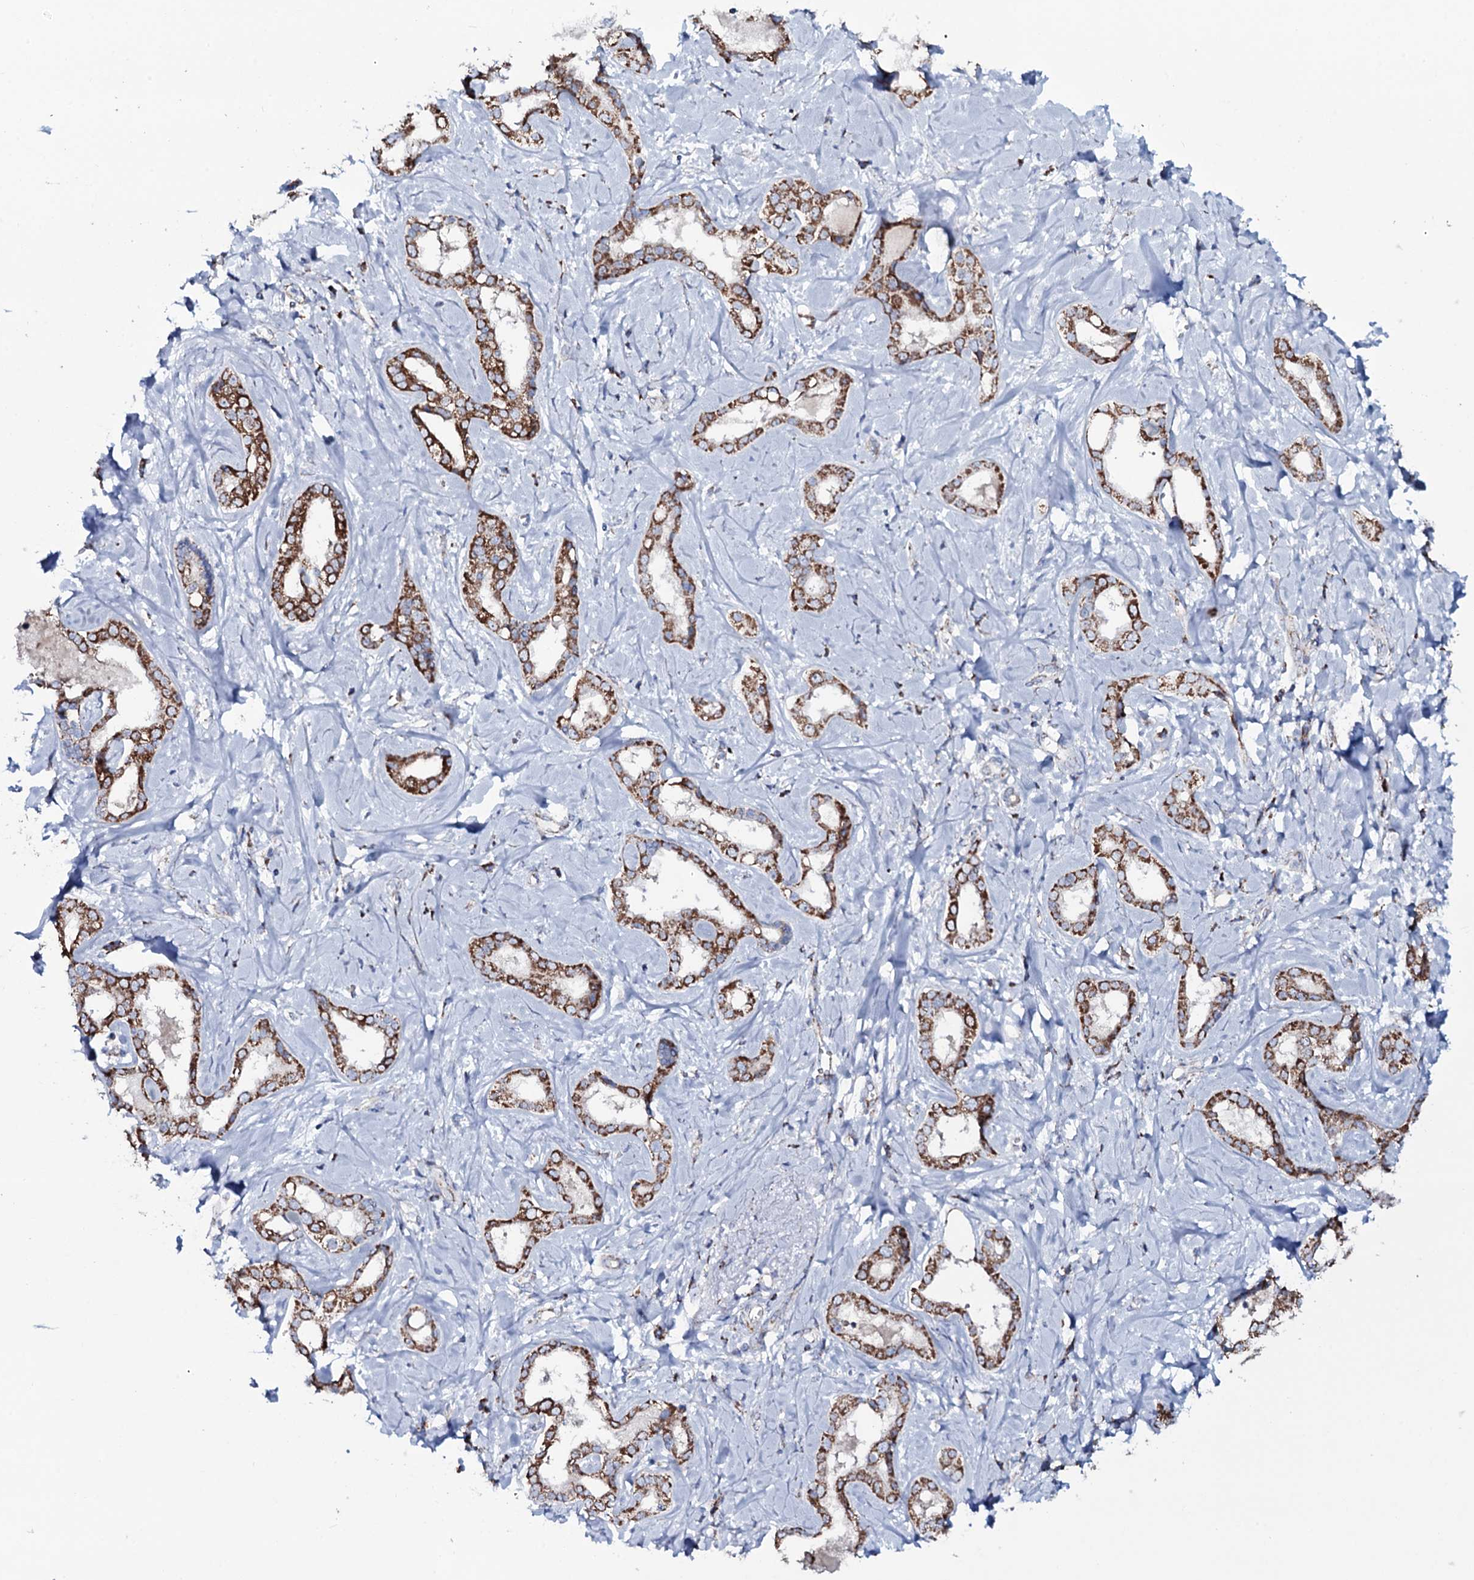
{"staining": {"intensity": "strong", "quantity": ">75%", "location": "cytoplasmic/membranous"}, "tissue": "liver cancer", "cell_type": "Tumor cells", "image_type": "cancer", "snomed": [{"axis": "morphology", "description": "Cholangiocarcinoma"}, {"axis": "topography", "description": "Liver"}], "caption": "This image displays immunohistochemistry staining of human liver cancer, with high strong cytoplasmic/membranous staining in about >75% of tumor cells.", "gene": "MRPS35", "patient": {"sex": "female", "age": 77}}